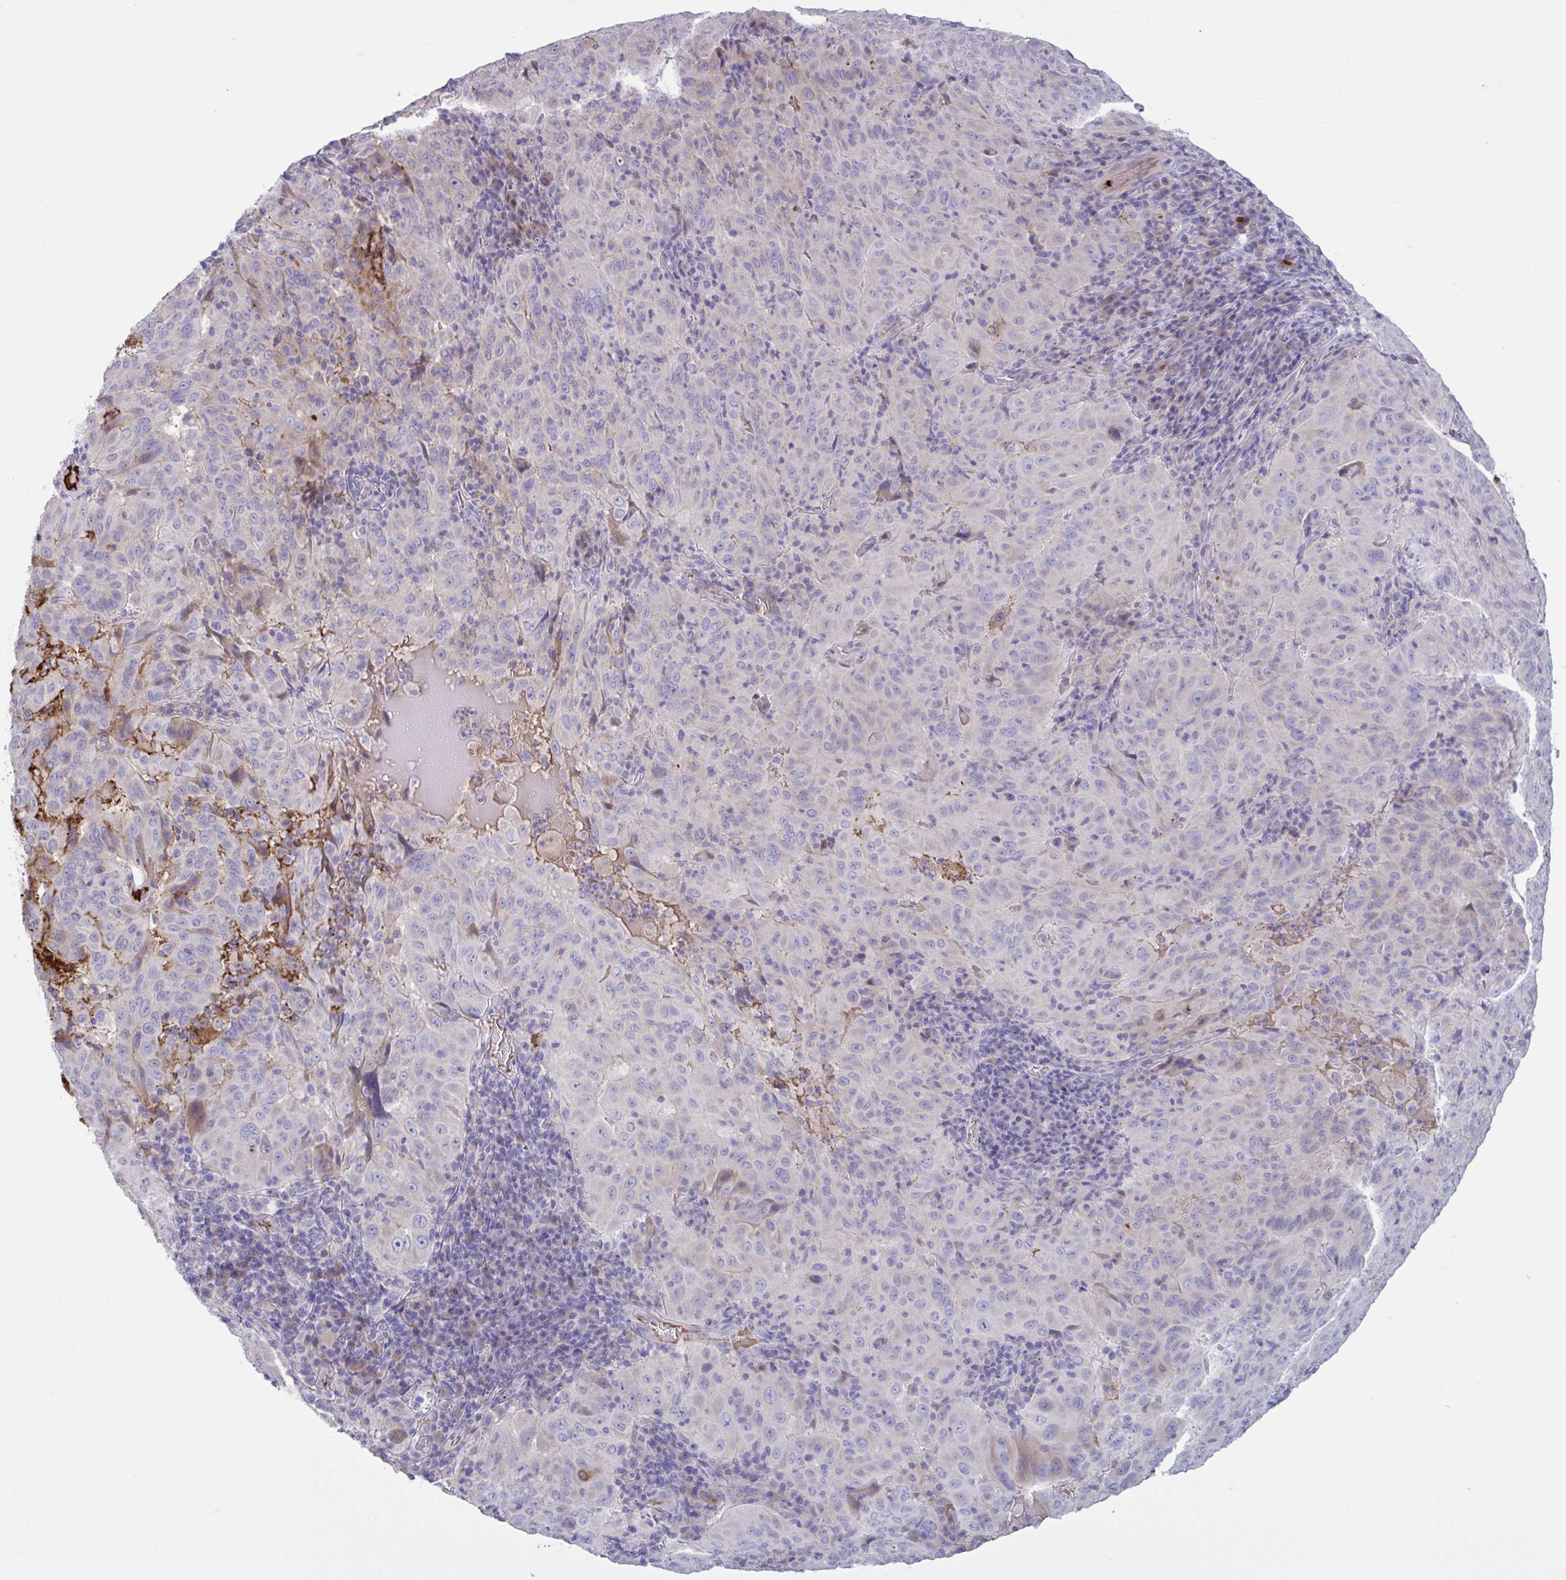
{"staining": {"intensity": "negative", "quantity": "none", "location": "none"}, "tissue": "pancreatic cancer", "cell_type": "Tumor cells", "image_type": "cancer", "snomed": [{"axis": "morphology", "description": "Adenocarcinoma, NOS"}, {"axis": "topography", "description": "Pancreas"}], "caption": "Image shows no significant protein staining in tumor cells of adenocarcinoma (pancreatic).", "gene": "IL1R1", "patient": {"sex": "male", "age": 63}}